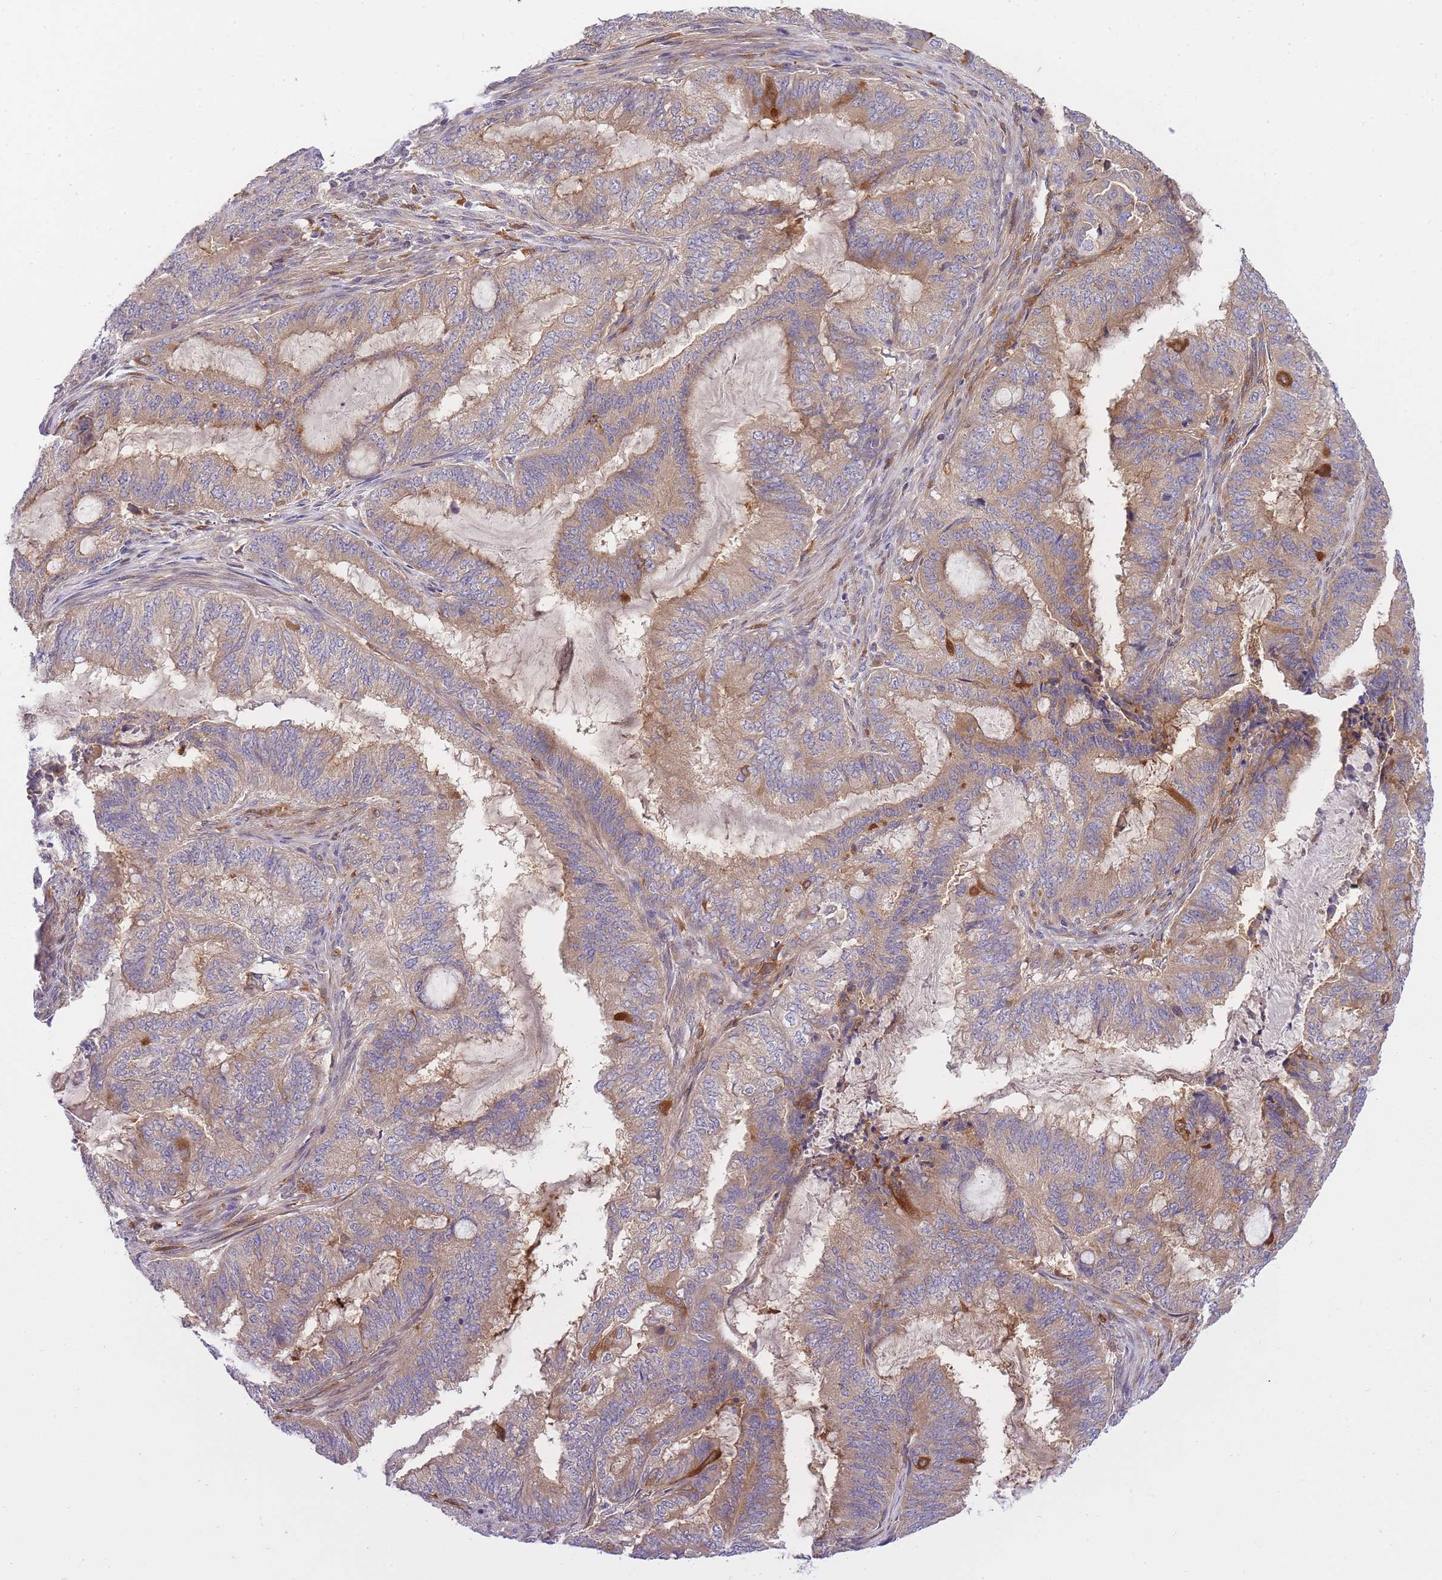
{"staining": {"intensity": "moderate", "quantity": "25%-75%", "location": "cytoplasmic/membranous"}, "tissue": "endometrial cancer", "cell_type": "Tumor cells", "image_type": "cancer", "snomed": [{"axis": "morphology", "description": "Adenocarcinoma, NOS"}, {"axis": "topography", "description": "Endometrium"}], "caption": "Immunohistochemistry (IHC) micrograph of neoplastic tissue: human endometrial adenocarcinoma stained using IHC demonstrates medium levels of moderate protein expression localized specifically in the cytoplasmic/membranous of tumor cells, appearing as a cytoplasmic/membranous brown color.", "gene": "CRYGN", "patient": {"sex": "female", "age": 51}}